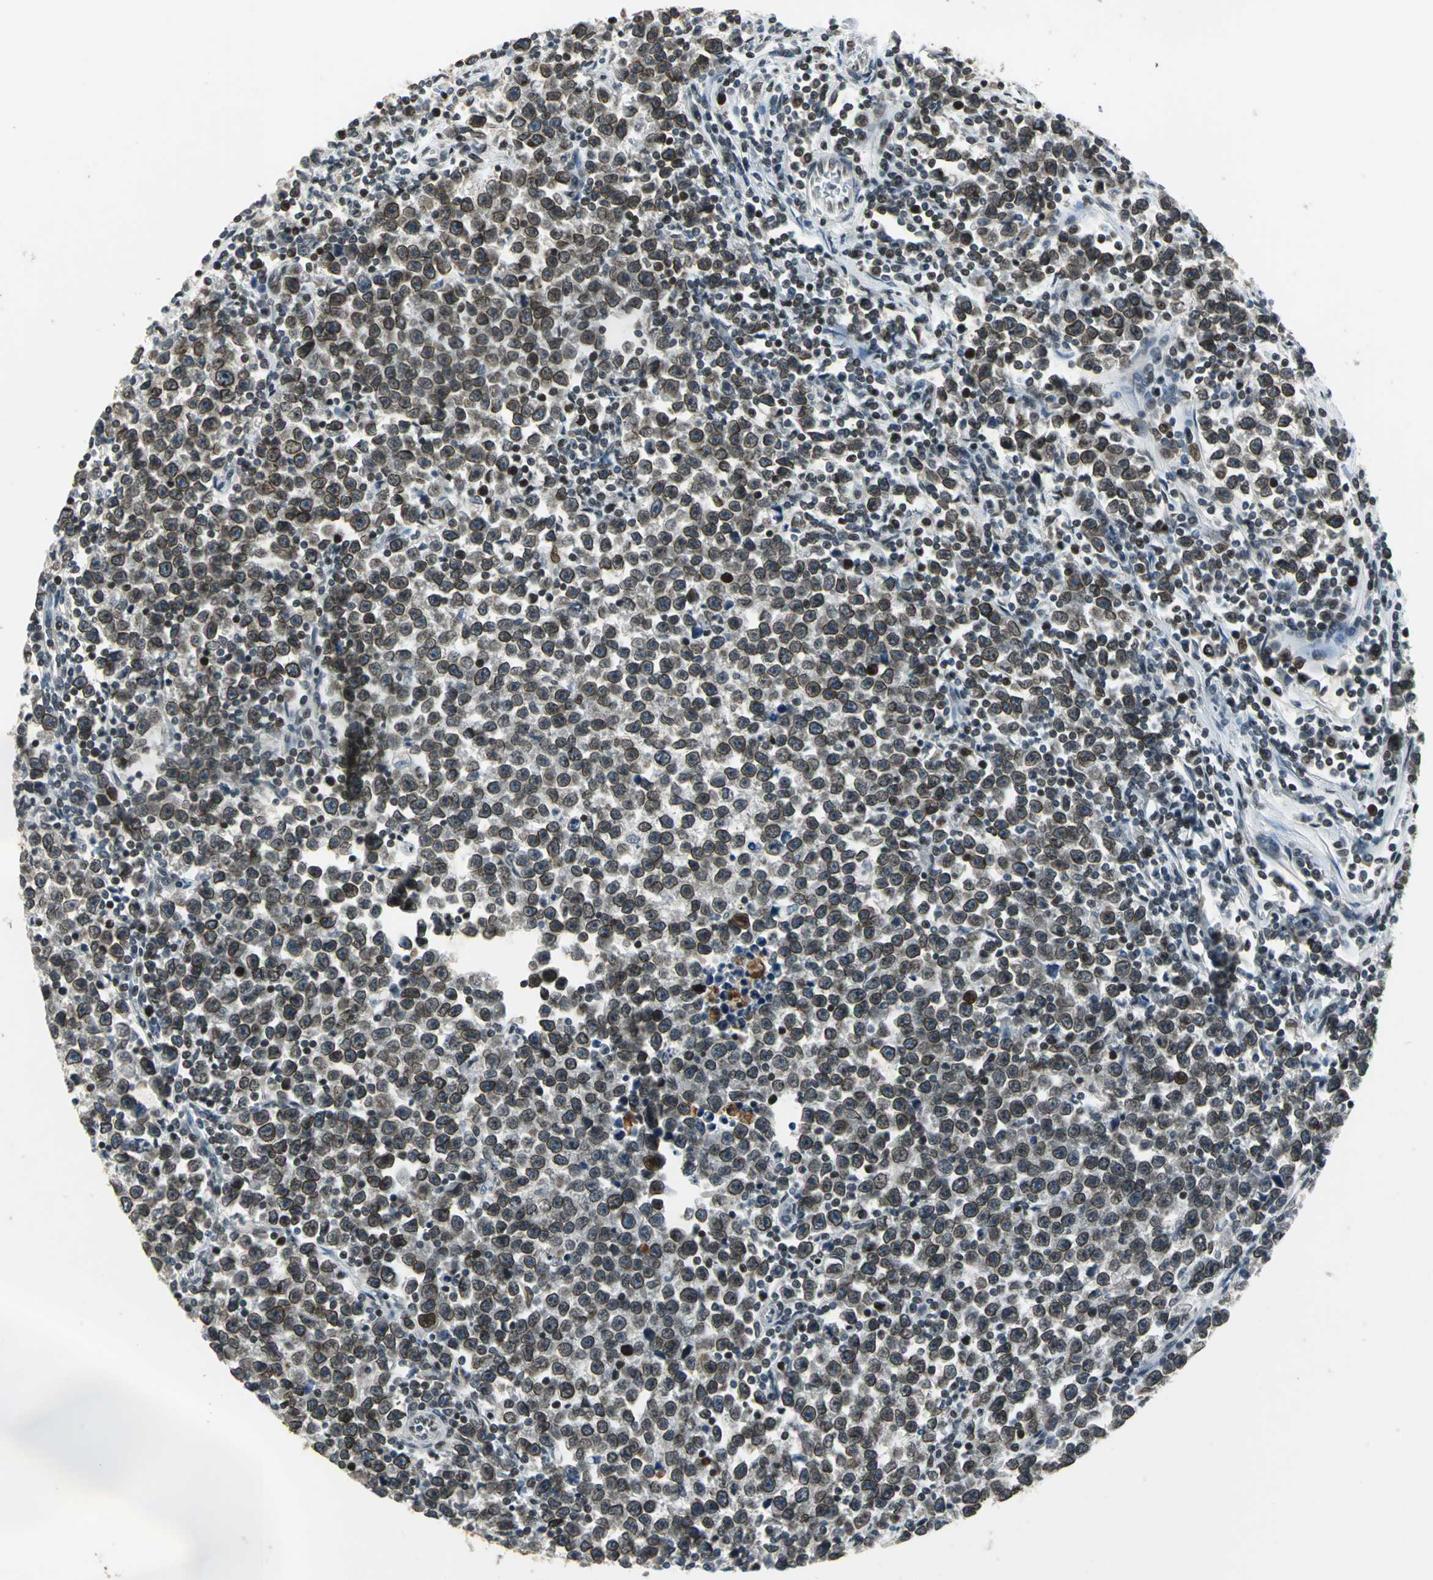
{"staining": {"intensity": "moderate", "quantity": ">75%", "location": "cytoplasmic/membranous,nuclear"}, "tissue": "testis cancer", "cell_type": "Tumor cells", "image_type": "cancer", "snomed": [{"axis": "morphology", "description": "Seminoma, NOS"}, {"axis": "topography", "description": "Testis"}], "caption": "Human testis cancer stained for a protein (brown) displays moderate cytoplasmic/membranous and nuclear positive positivity in about >75% of tumor cells.", "gene": "BRIP1", "patient": {"sex": "male", "age": 43}}